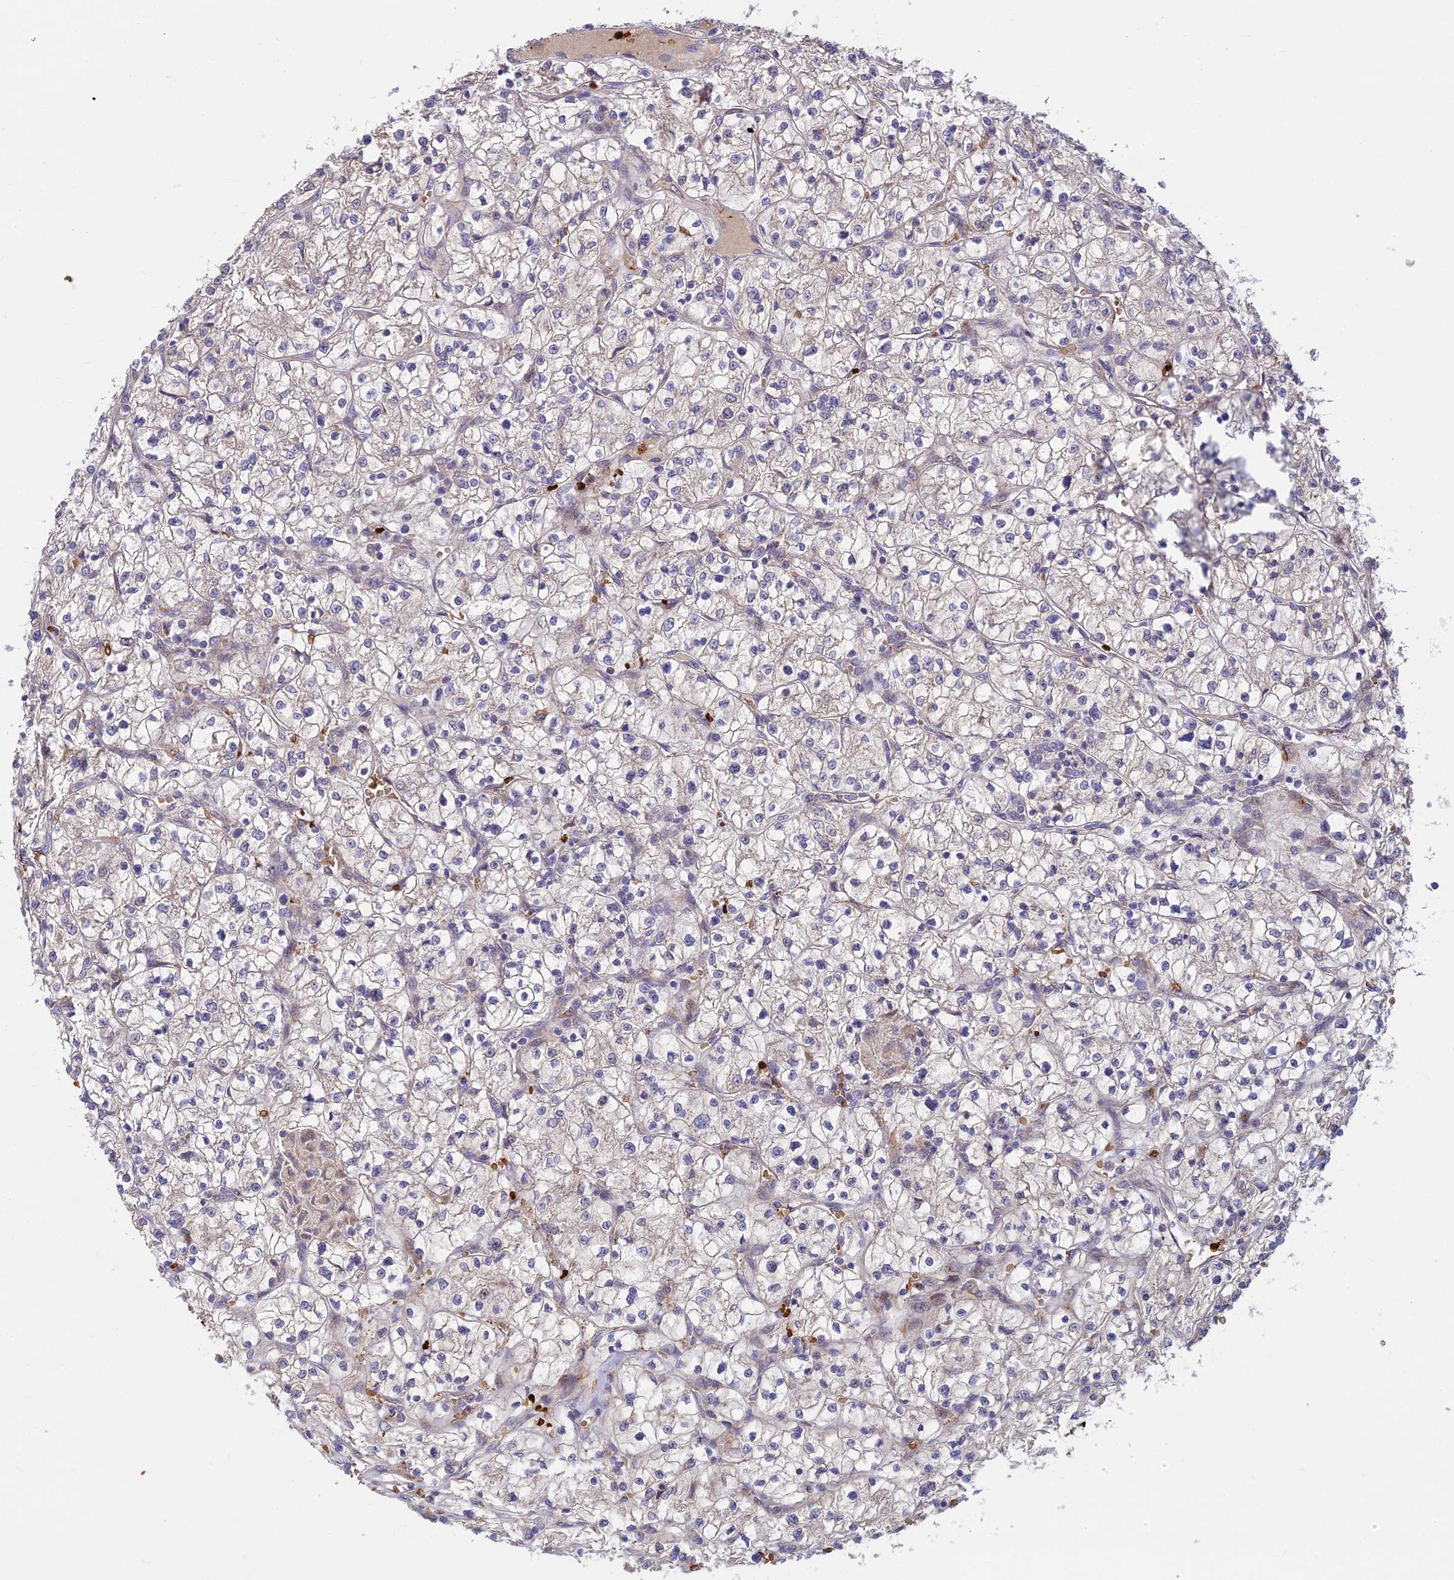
{"staining": {"intensity": "negative", "quantity": "none", "location": "none"}, "tissue": "renal cancer", "cell_type": "Tumor cells", "image_type": "cancer", "snomed": [{"axis": "morphology", "description": "Adenocarcinoma, NOS"}, {"axis": "topography", "description": "Kidney"}], "caption": "A high-resolution histopathology image shows immunohistochemistry staining of renal adenocarcinoma, which exhibits no significant expression in tumor cells.", "gene": "UFSP2", "patient": {"sex": "female", "age": 64}}